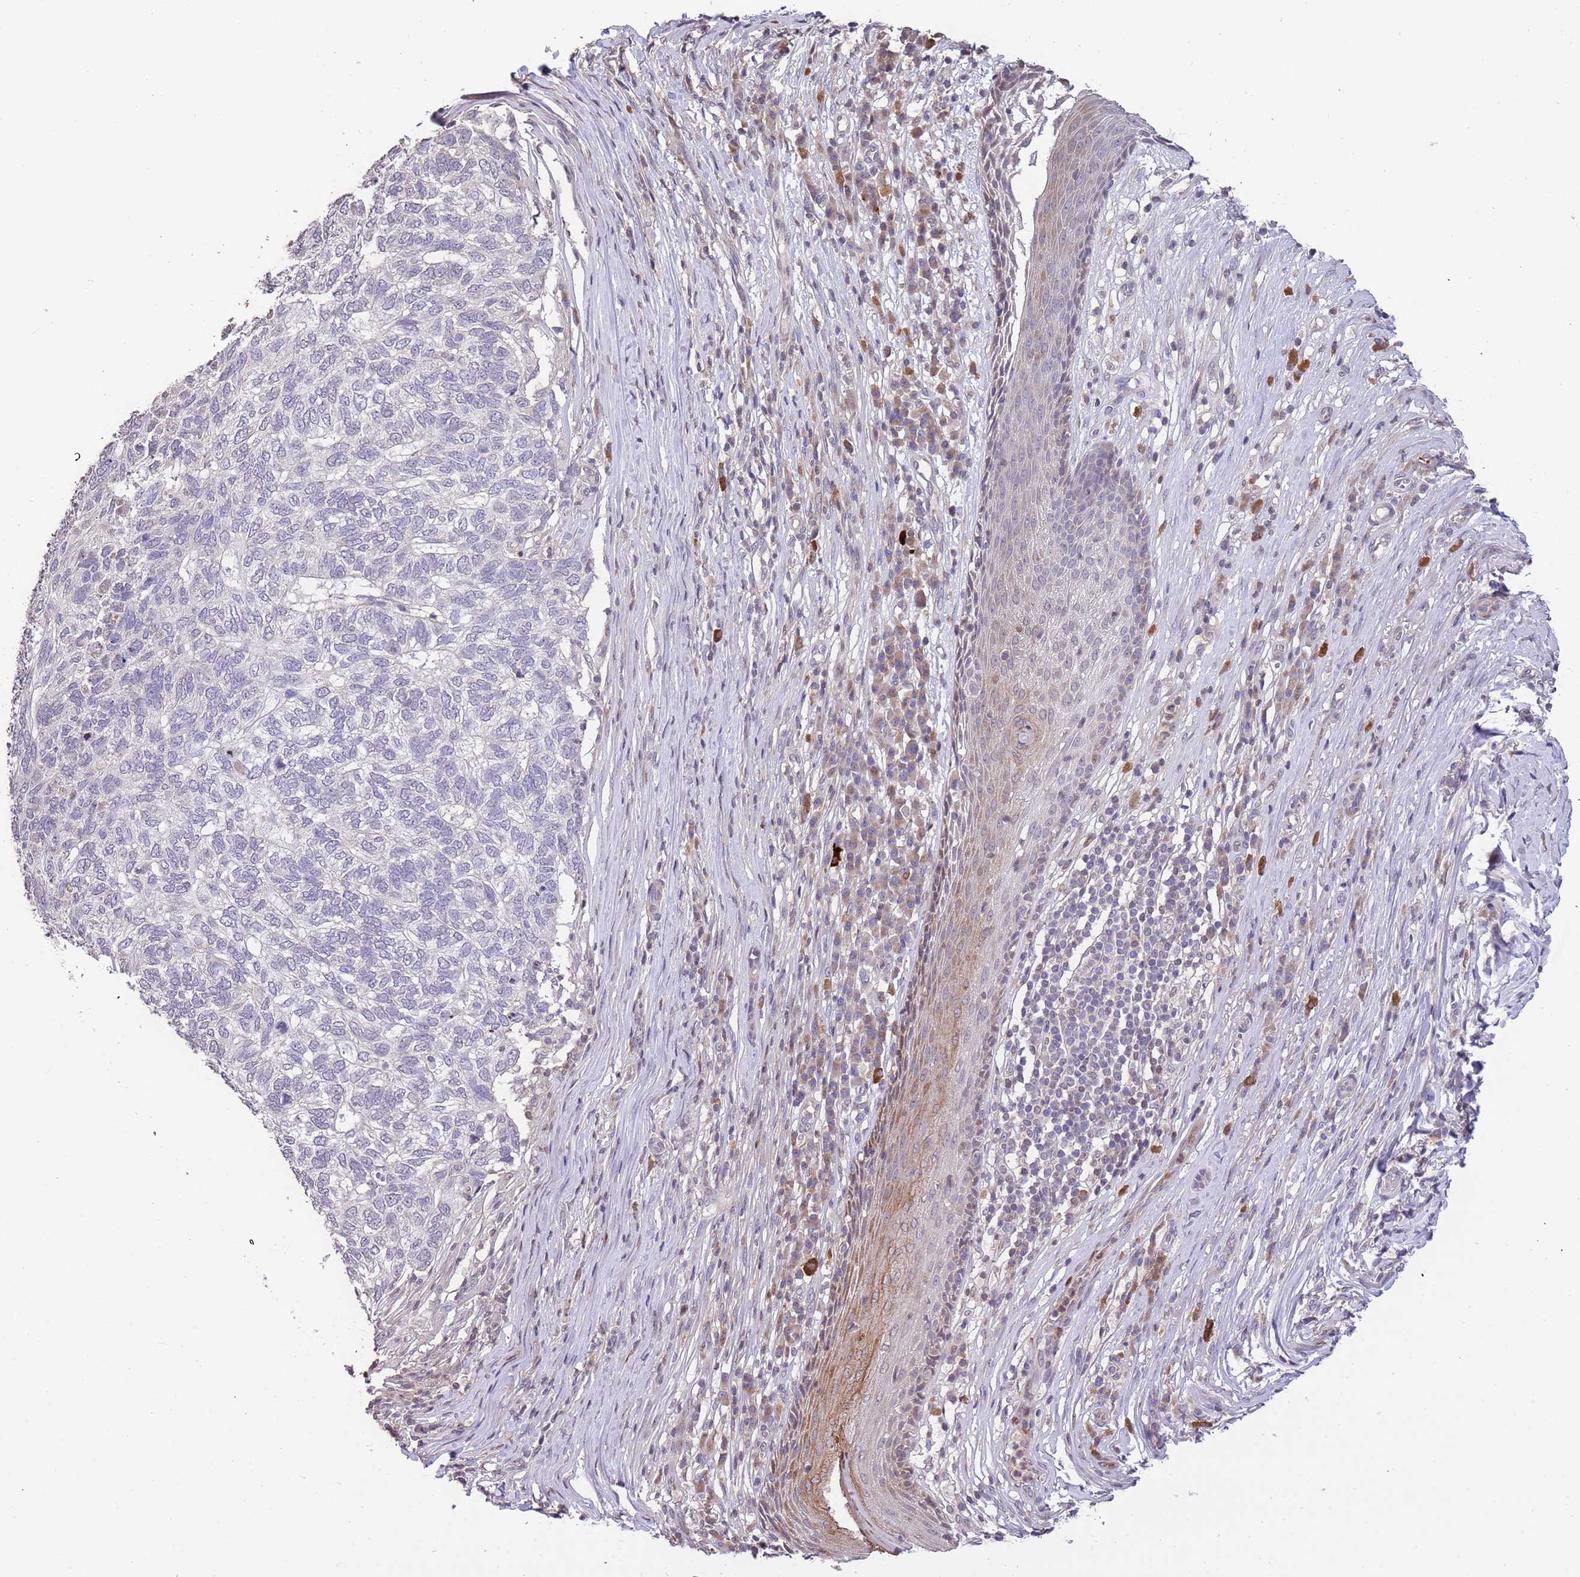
{"staining": {"intensity": "negative", "quantity": "none", "location": "none"}, "tissue": "skin cancer", "cell_type": "Tumor cells", "image_type": "cancer", "snomed": [{"axis": "morphology", "description": "Basal cell carcinoma"}, {"axis": "topography", "description": "Skin"}], "caption": "Tumor cells are negative for protein expression in human skin basal cell carcinoma.", "gene": "SLC16A4", "patient": {"sex": "female", "age": 65}}